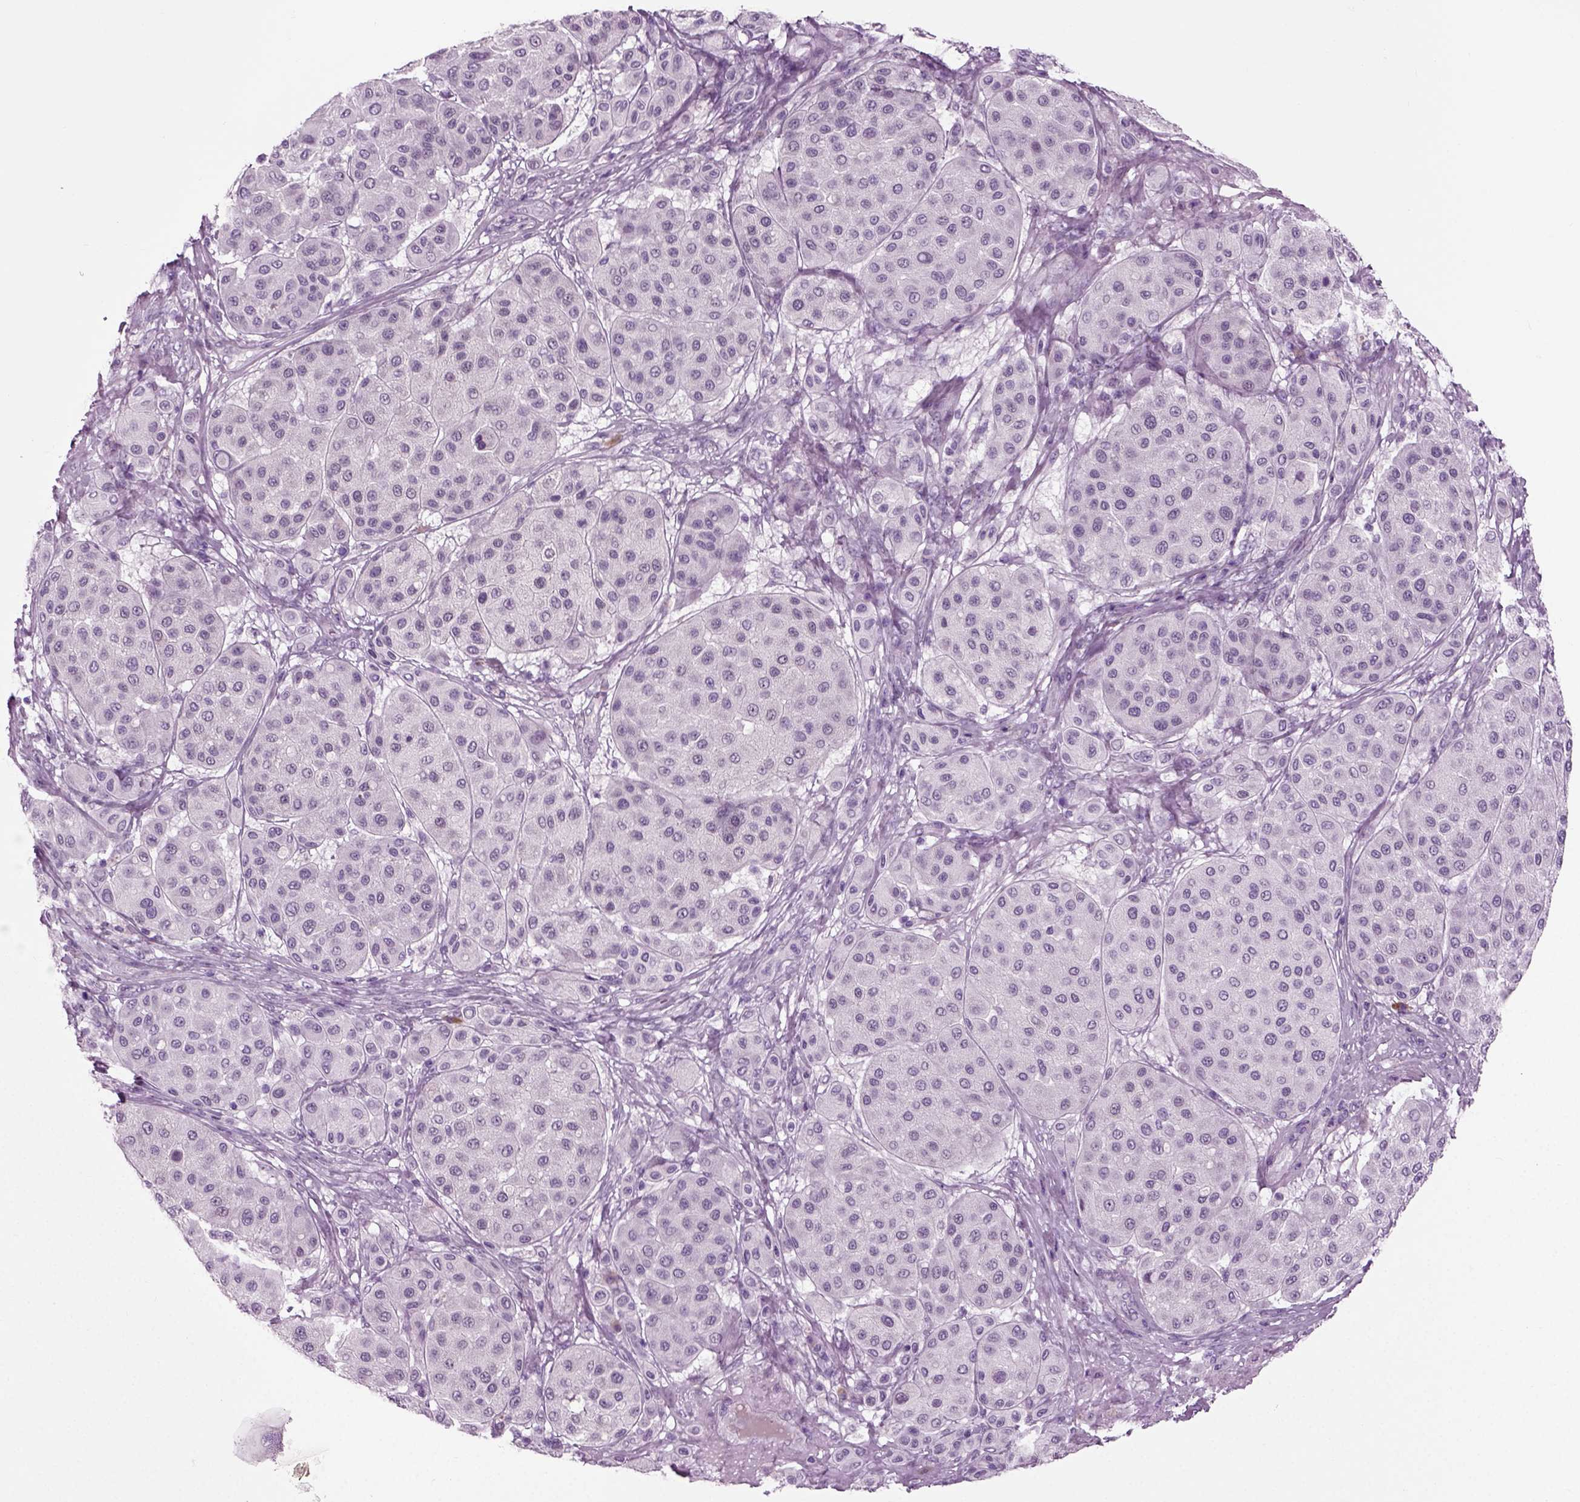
{"staining": {"intensity": "negative", "quantity": "none", "location": "none"}, "tissue": "melanoma", "cell_type": "Tumor cells", "image_type": "cancer", "snomed": [{"axis": "morphology", "description": "Malignant melanoma, Metastatic site"}, {"axis": "topography", "description": "Smooth muscle"}], "caption": "This is an immunohistochemistry (IHC) histopathology image of melanoma. There is no expression in tumor cells.", "gene": "PRLH", "patient": {"sex": "male", "age": 41}}